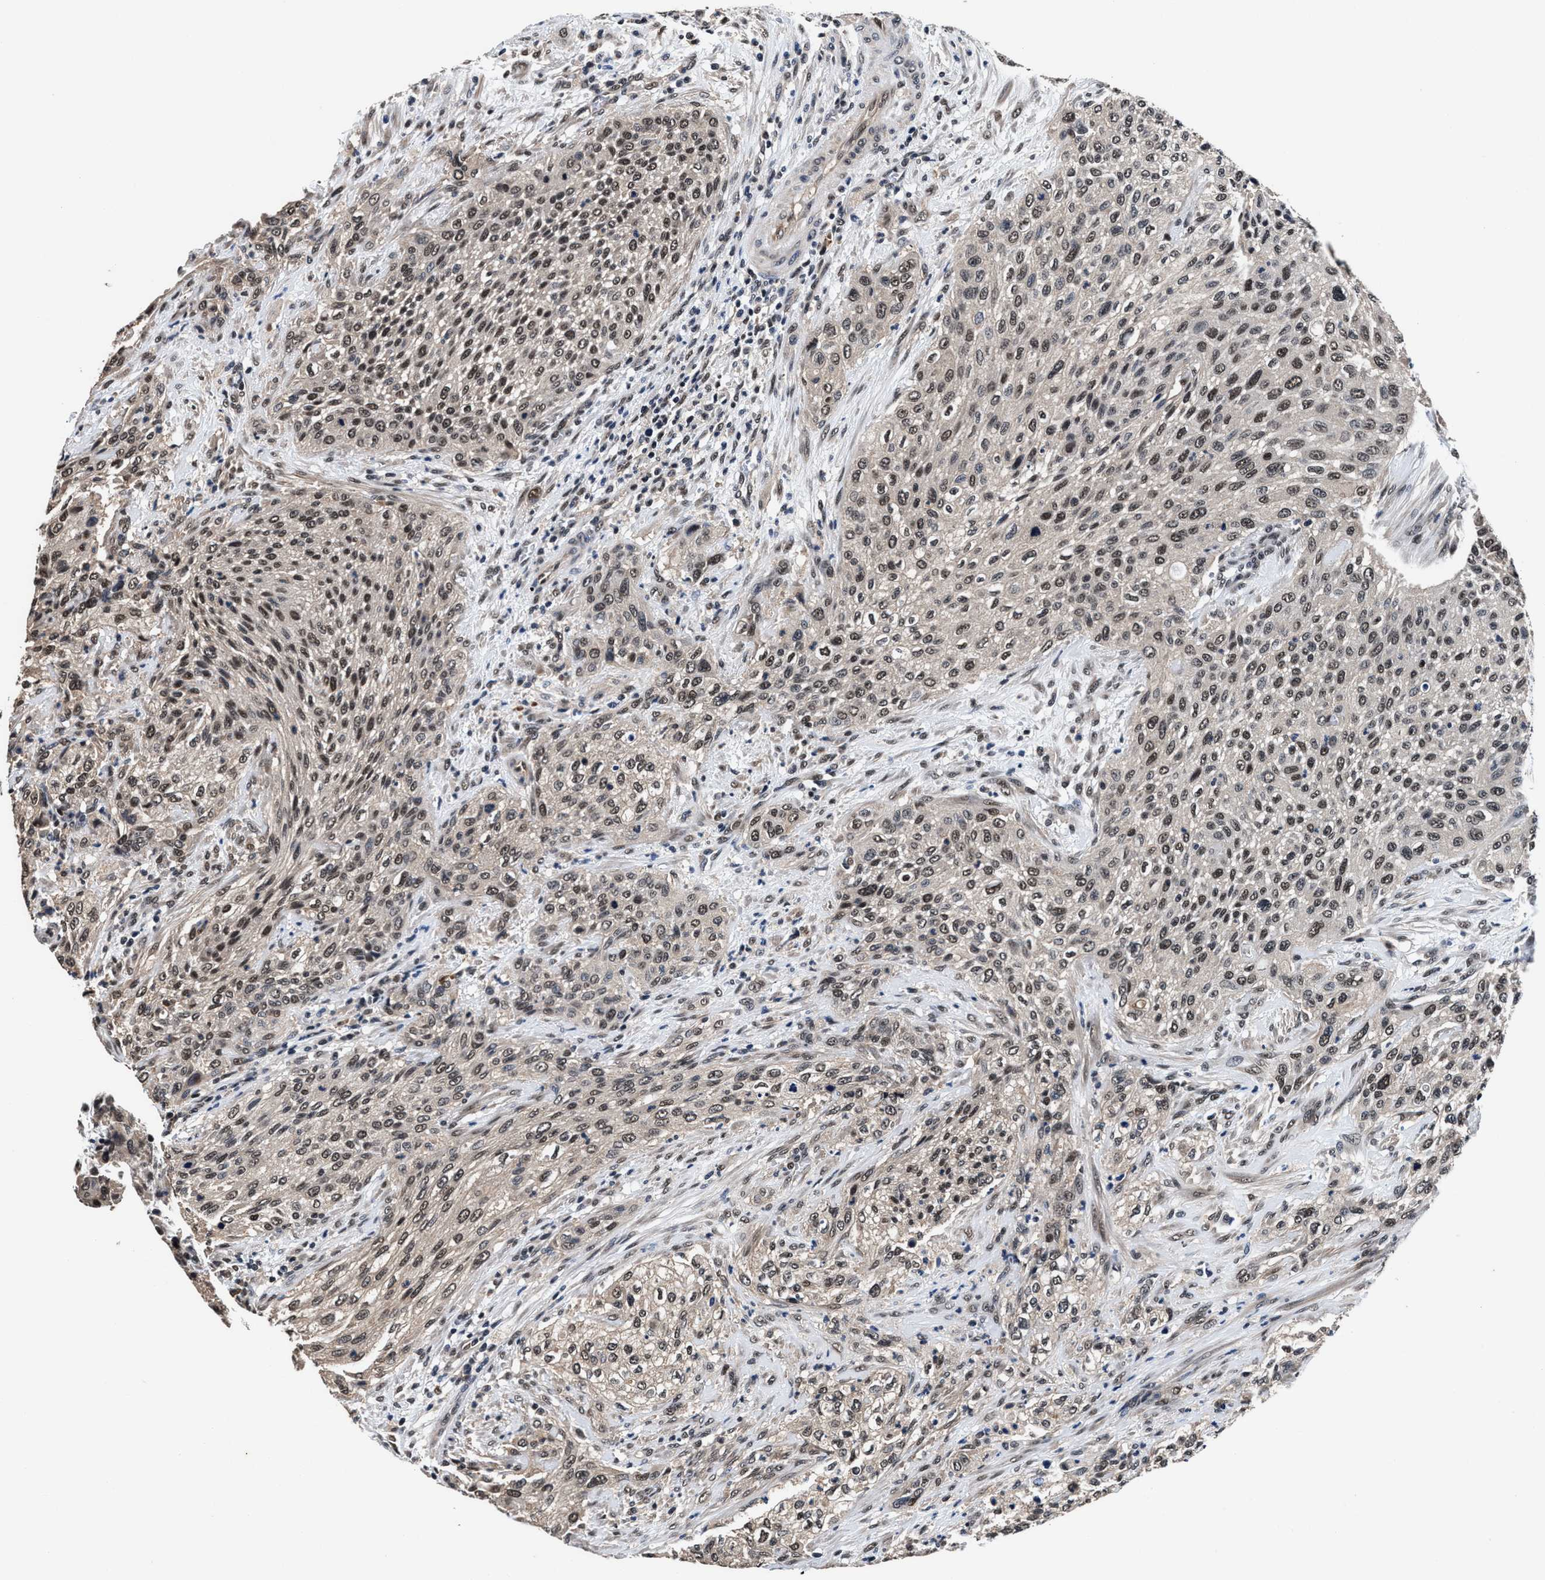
{"staining": {"intensity": "moderate", "quantity": ">75%", "location": "nuclear"}, "tissue": "urothelial cancer", "cell_type": "Tumor cells", "image_type": "cancer", "snomed": [{"axis": "morphology", "description": "Urothelial carcinoma, Low grade"}, {"axis": "morphology", "description": "Urothelial carcinoma, High grade"}, {"axis": "topography", "description": "Urinary bladder"}], "caption": "The micrograph demonstrates a brown stain indicating the presence of a protein in the nuclear of tumor cells in urothelial cancer.", "gene": "USP16", "patient": {"sex": "male", "age": 35}}